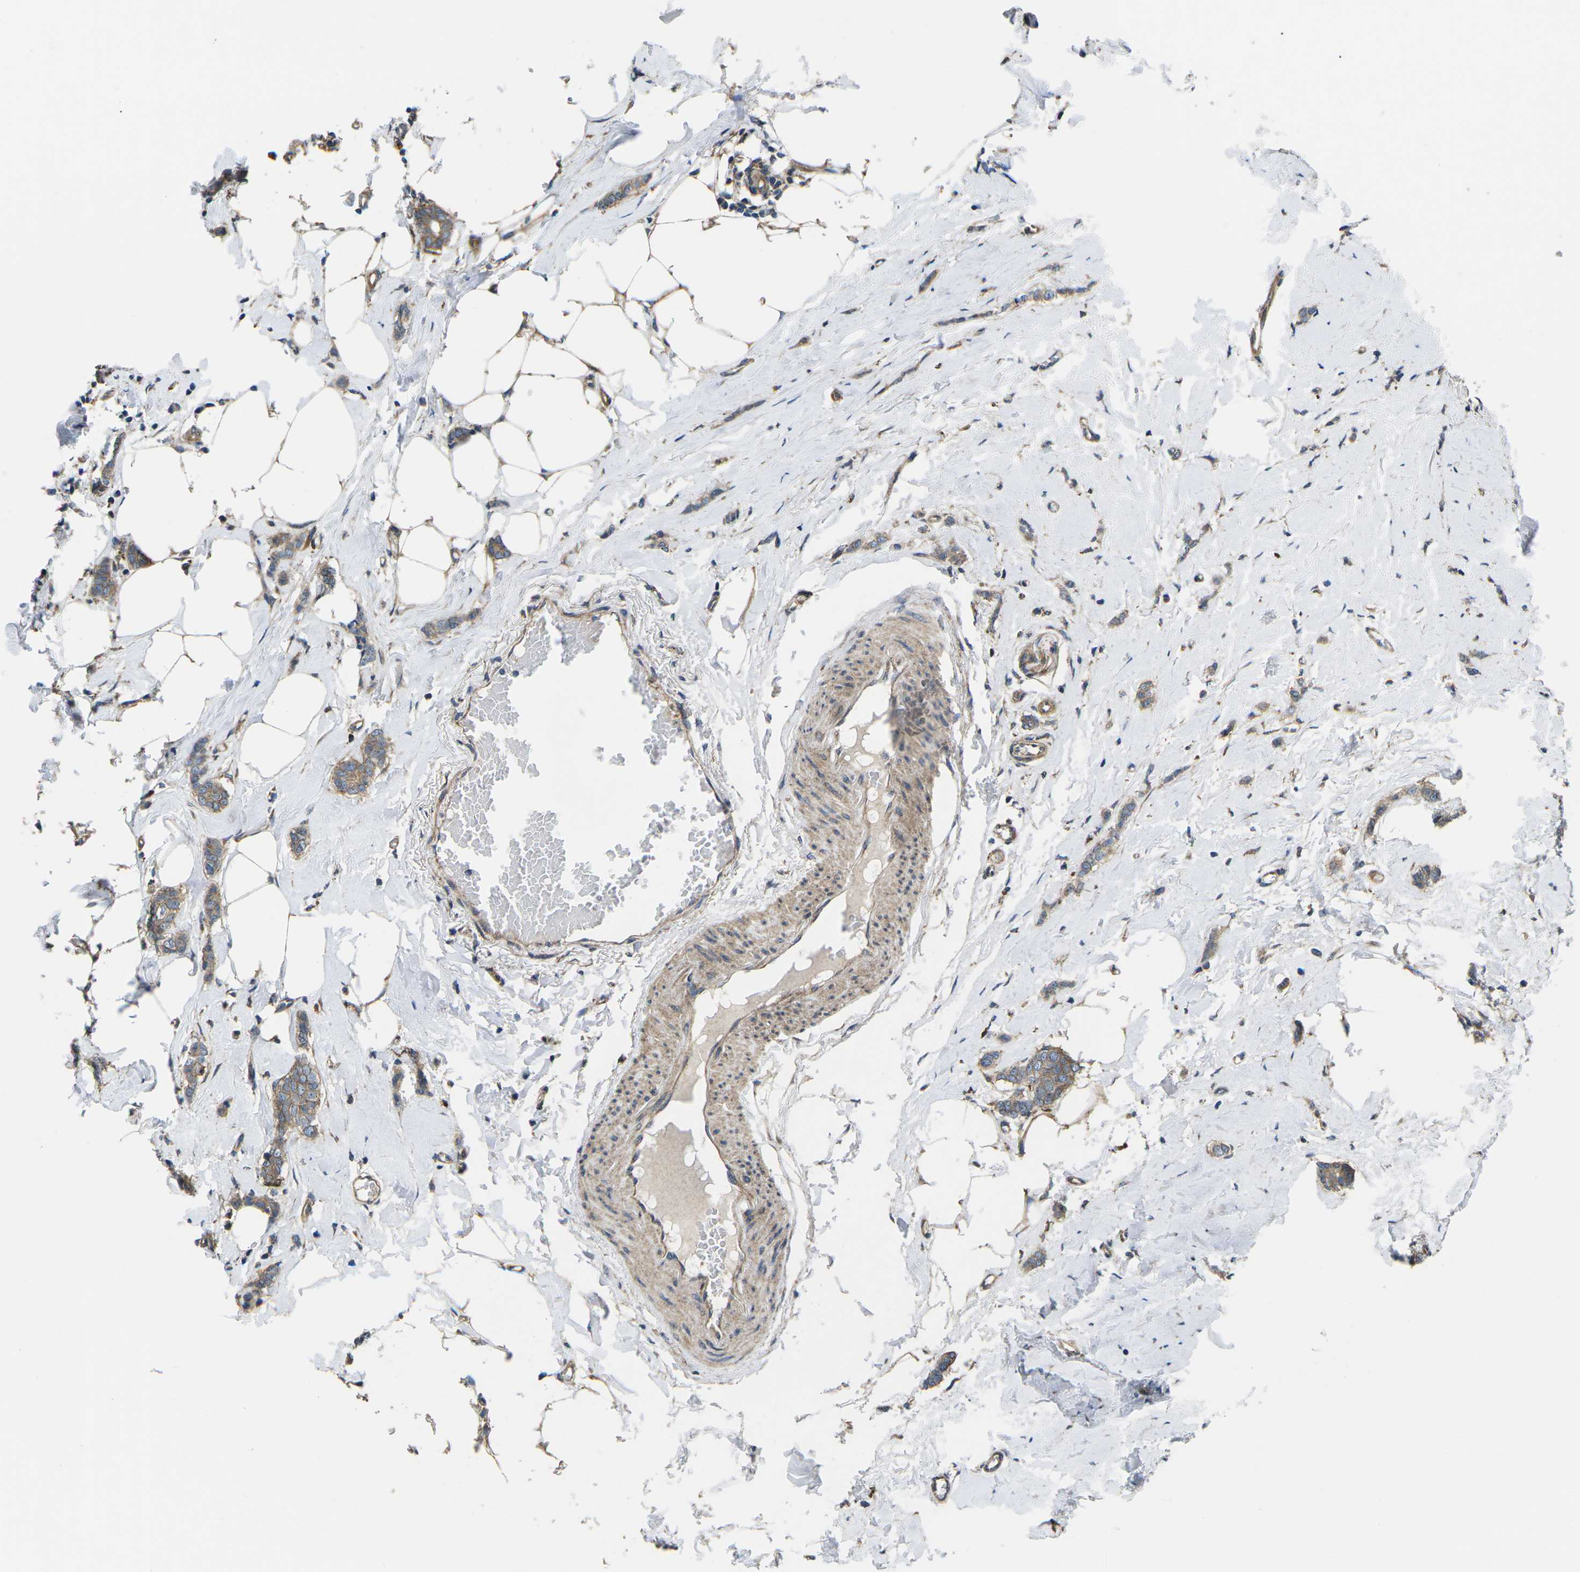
{"staining": {"intensity": "moderate", "quantity": ">75%", "location": "cytoplasmic/membranous"}, "tissue": "breast cancer", "cell_type": "Tumor cells", "image_type": "cancer", "snomed": [{"axis": "morphology", "description": "Lobular carcinoma"}, {"axis": "topography", "description": "Skin"}, {"axis": "topography", "description": "Breast"}], "caption": "Lobular carcinoma (breast) stained for a protein displays moderate cytoplasmic/membranous positivity in tumor cells. Nuclei are stained in blue.", "gene": "DLG1", "patient": {"sex": "female", "age": 46}}